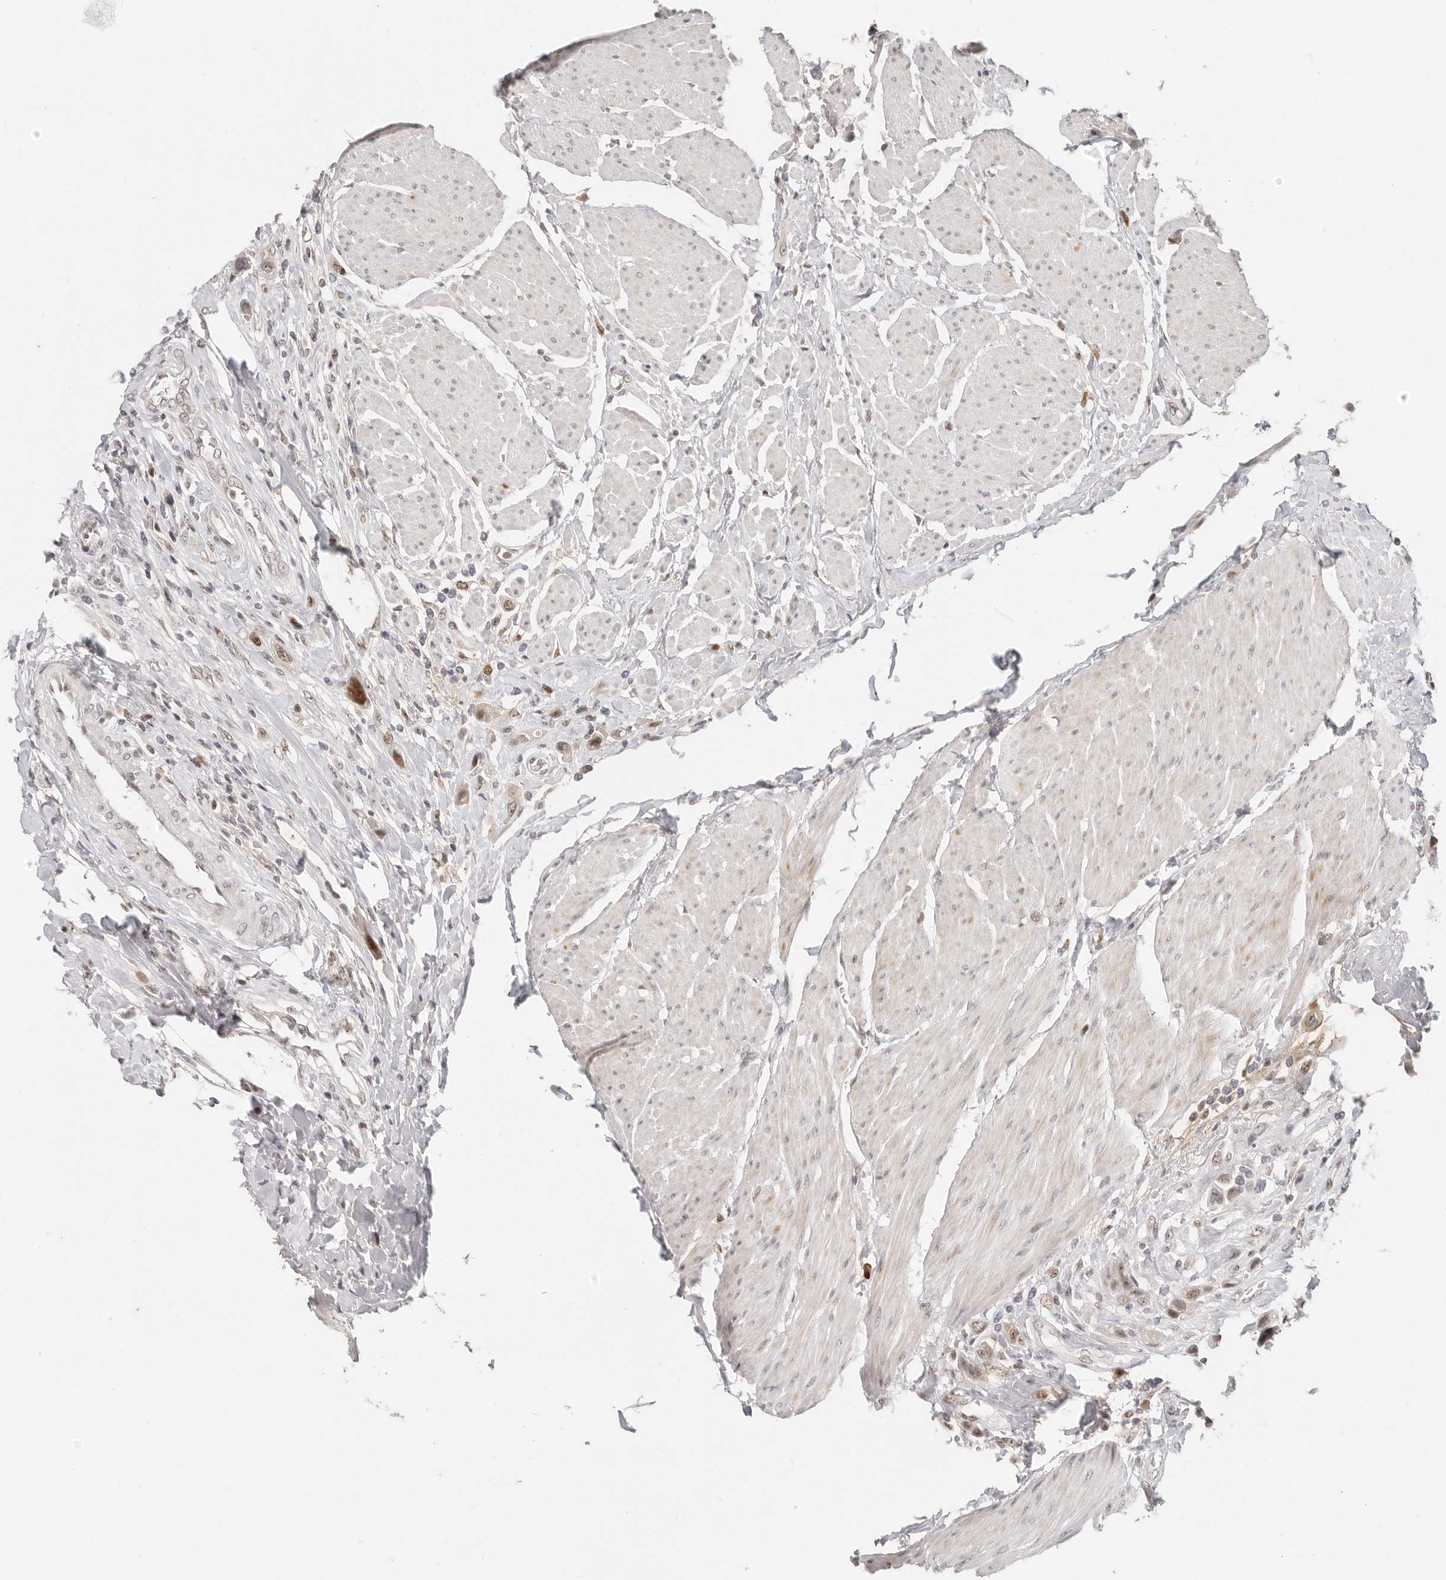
{"staining": {"intensity": "moderate", "quantity": "25%-75%", "location": "nuclear"}, "tissue": "urothelial cancer", "cell_type": "Tumor cells", "image_type": "cancer", "snomed": [{"axis": "morphology", "description": "Urothelial carcinoma, High grade"}, {"axis": "topography", "description": "Urinary bladder"}], "caption": "Protein staining reveals moderate nuclear staining in approximately 25%-75% of tumor cells in urothelial cancer.", "gene": "RFC2", "patient": {"sex": "male", "age": 50}}